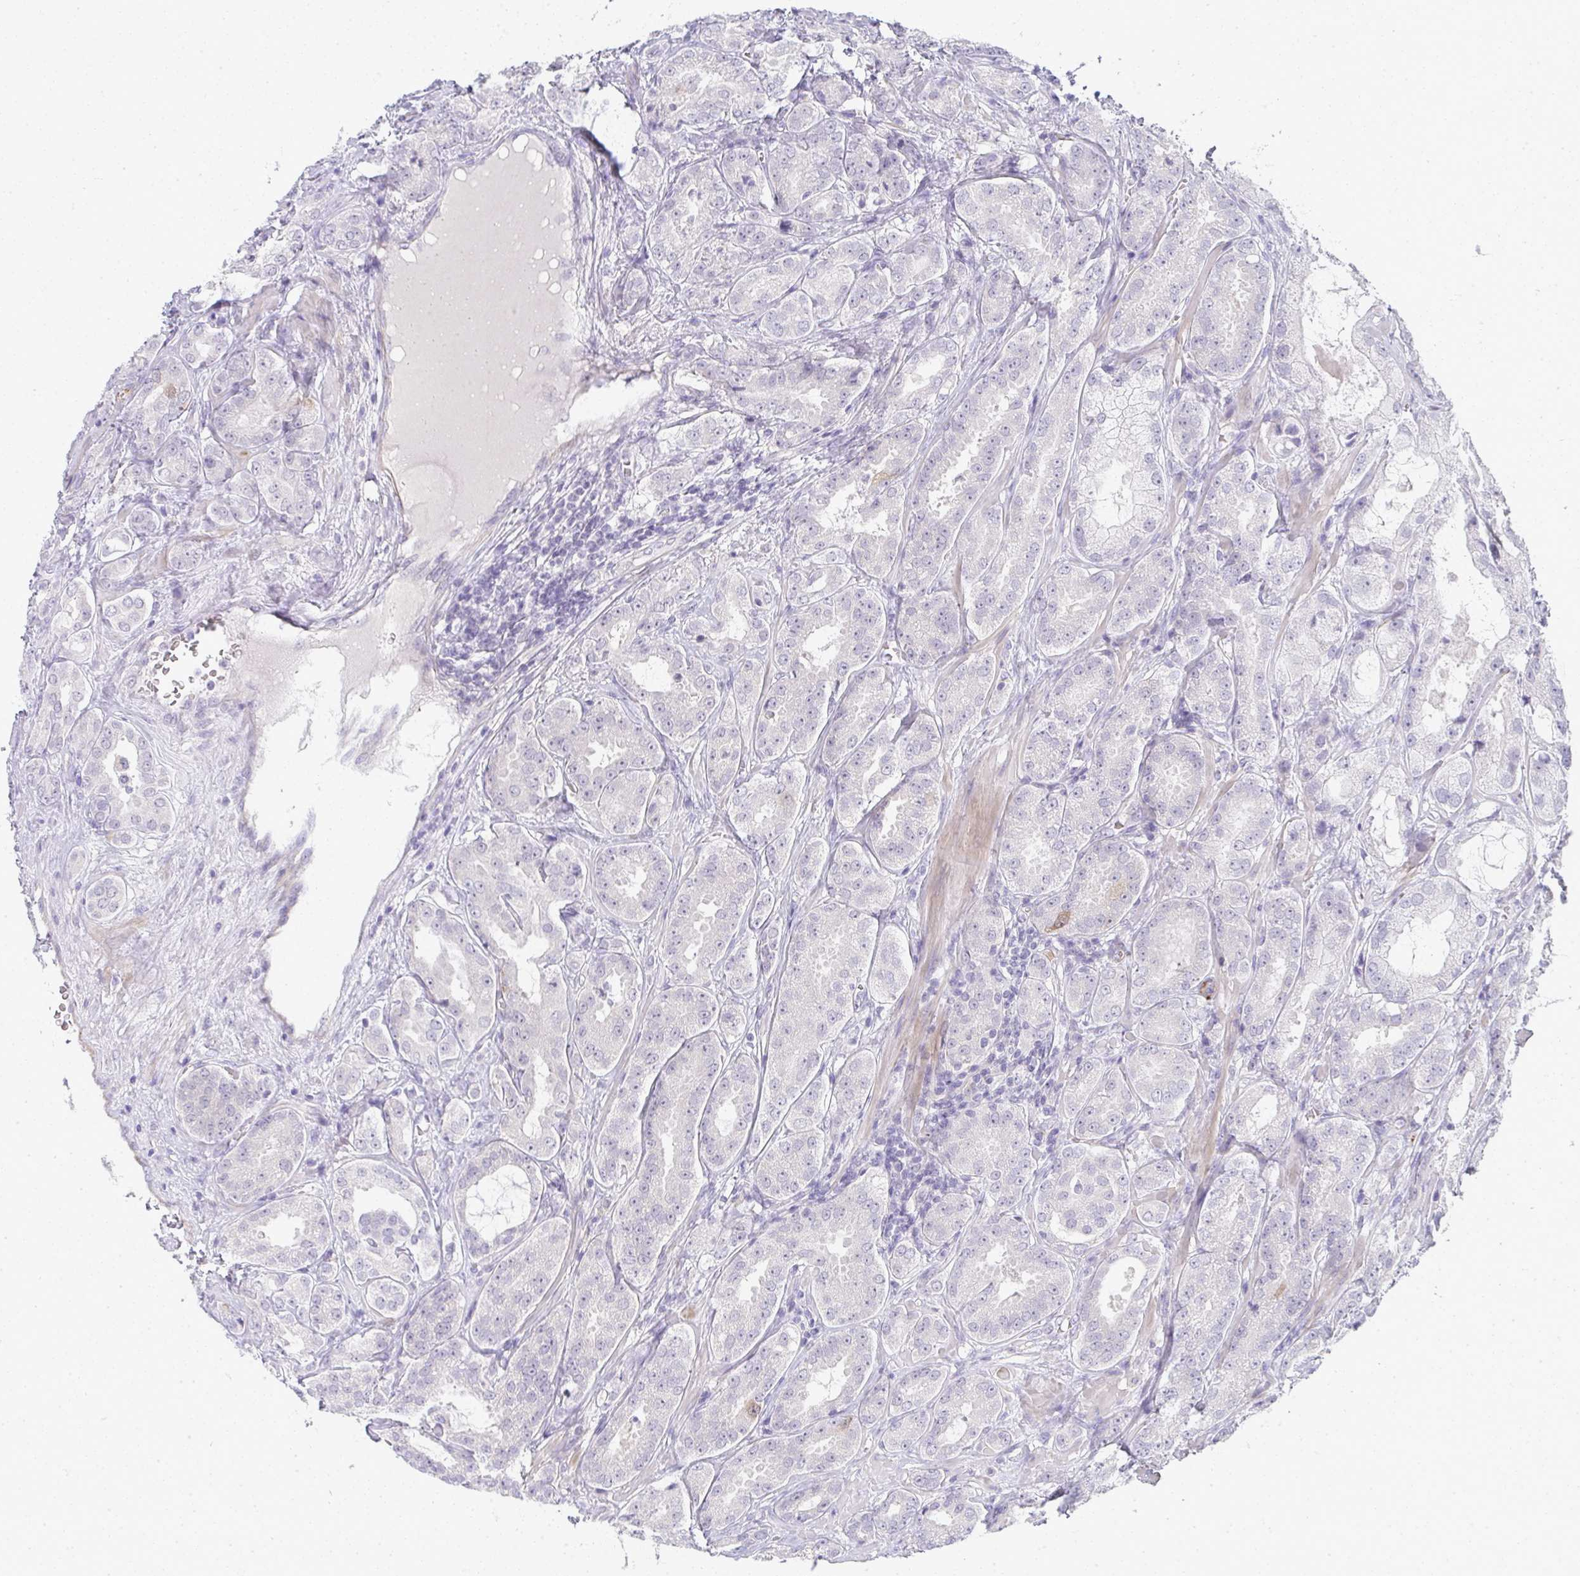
{"staining": {"intensity": "negative", "quantity": "none", "location": "none"}, "tissue": "prostate cancer", "cell_type": "Tumor cells", "image_type": "cancer", "snomed": [{"axis": "morphology", "description": "Adenocarcinoma, High grade"}, {"axis": "topography", "description": "Prostate"}], "caption": "The immunohistochemistry (IHC) photomicrograph has no significant staining in tumor cells of prostate adenocarcinoma (high-grade) tissue.", "gene": "UBE2S", "patient": {"sex": "male", "age": 64}}